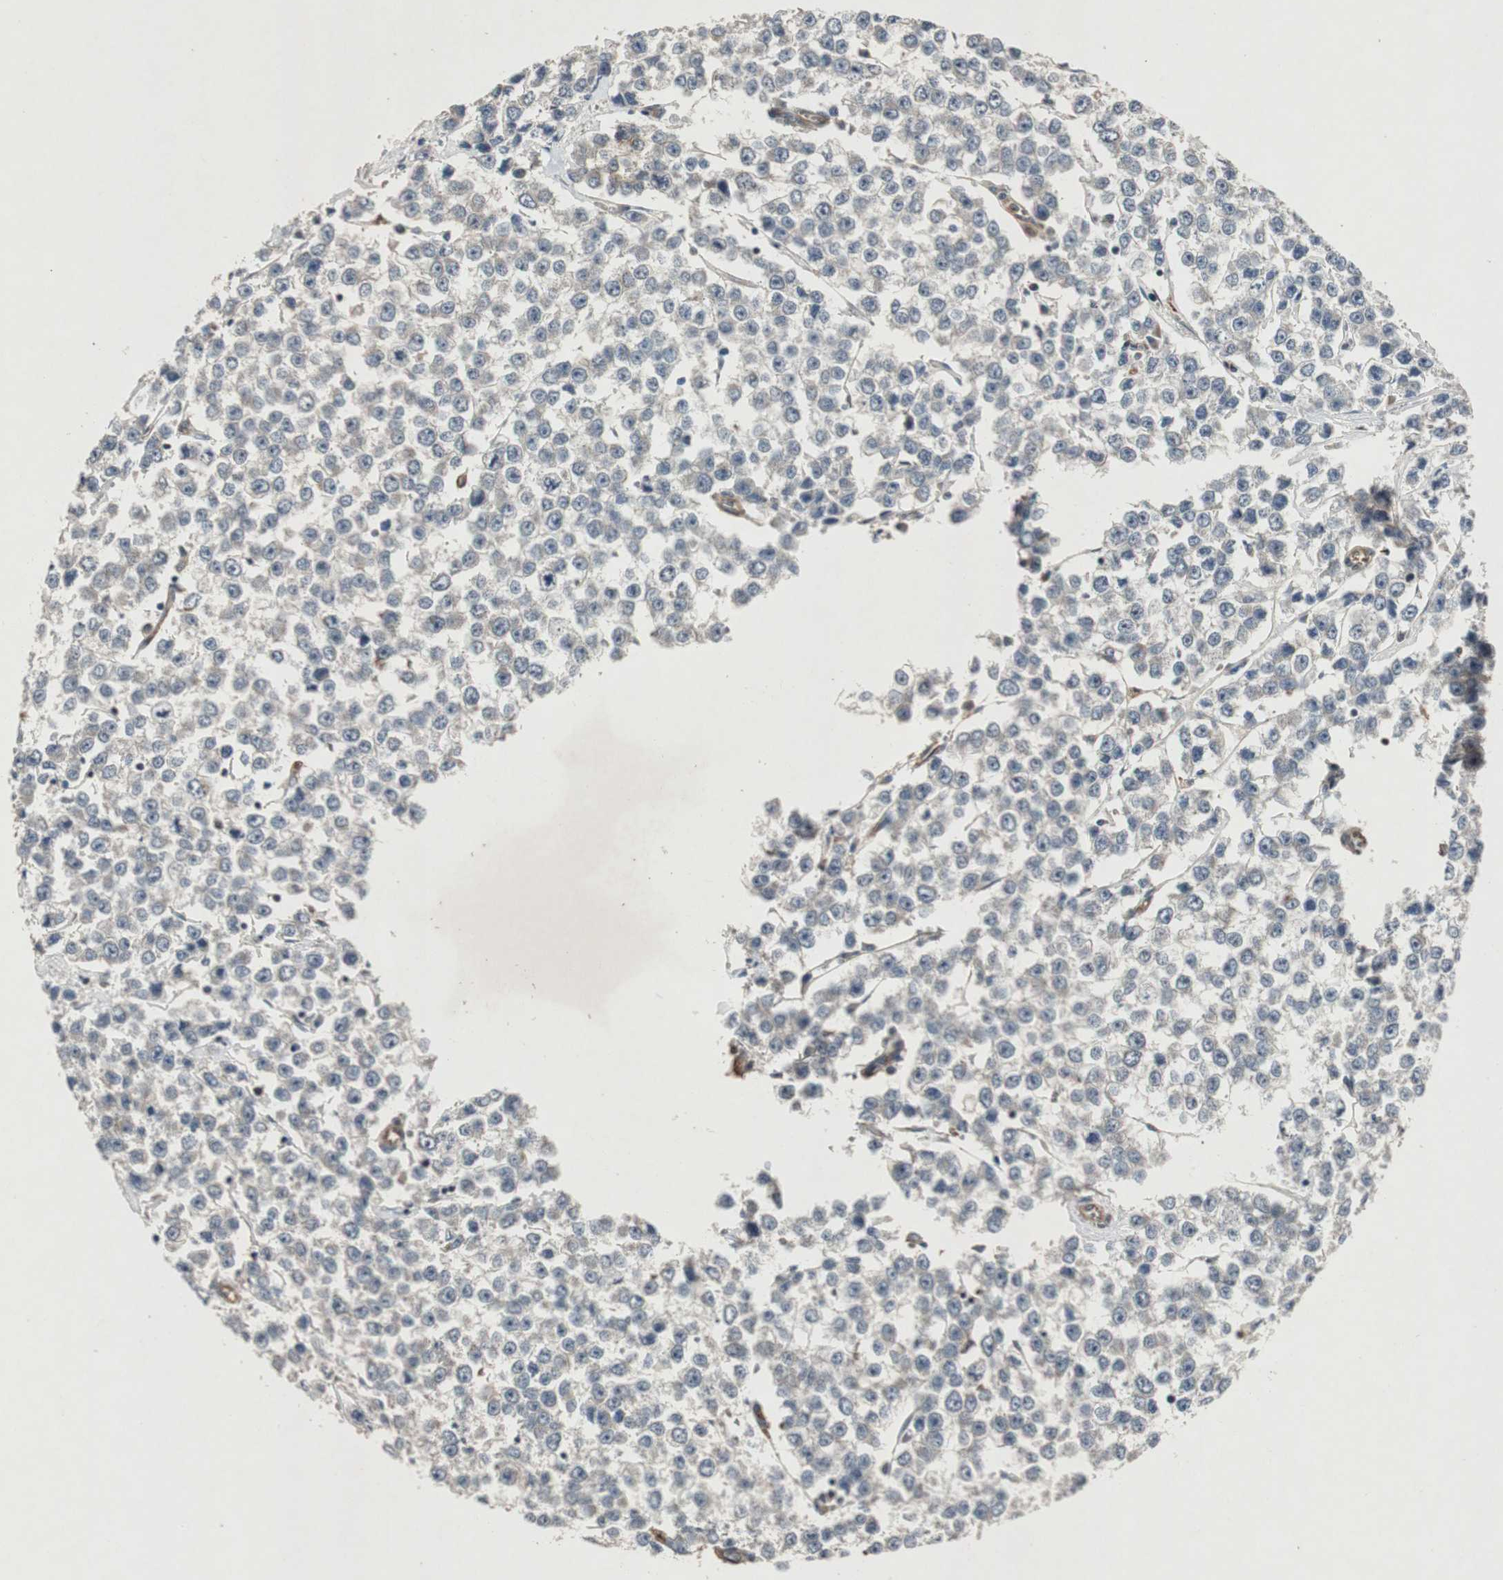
{"staining": {"intensity": "negative", "quantity": "none", "location": "none"}, "tissue": "testis cancer", "cell_type": "Tumor cells", "image_type": "cancer", "snomed": [{"axis": "morphology", "description": "Seminoma, NOS"}, {"axis": "morphology", "description": "Carcinoma, Embryonal, NOS"}, {"axis": "topography", "description": "Testis"}], "caption": "Human seminoma (testis) stained for a protein using immunohistochemistry (IHC) exhibits no positivity in tumor cells.", "gene": "SLIT2", "patient": {"sex": "male", "age": 52}}